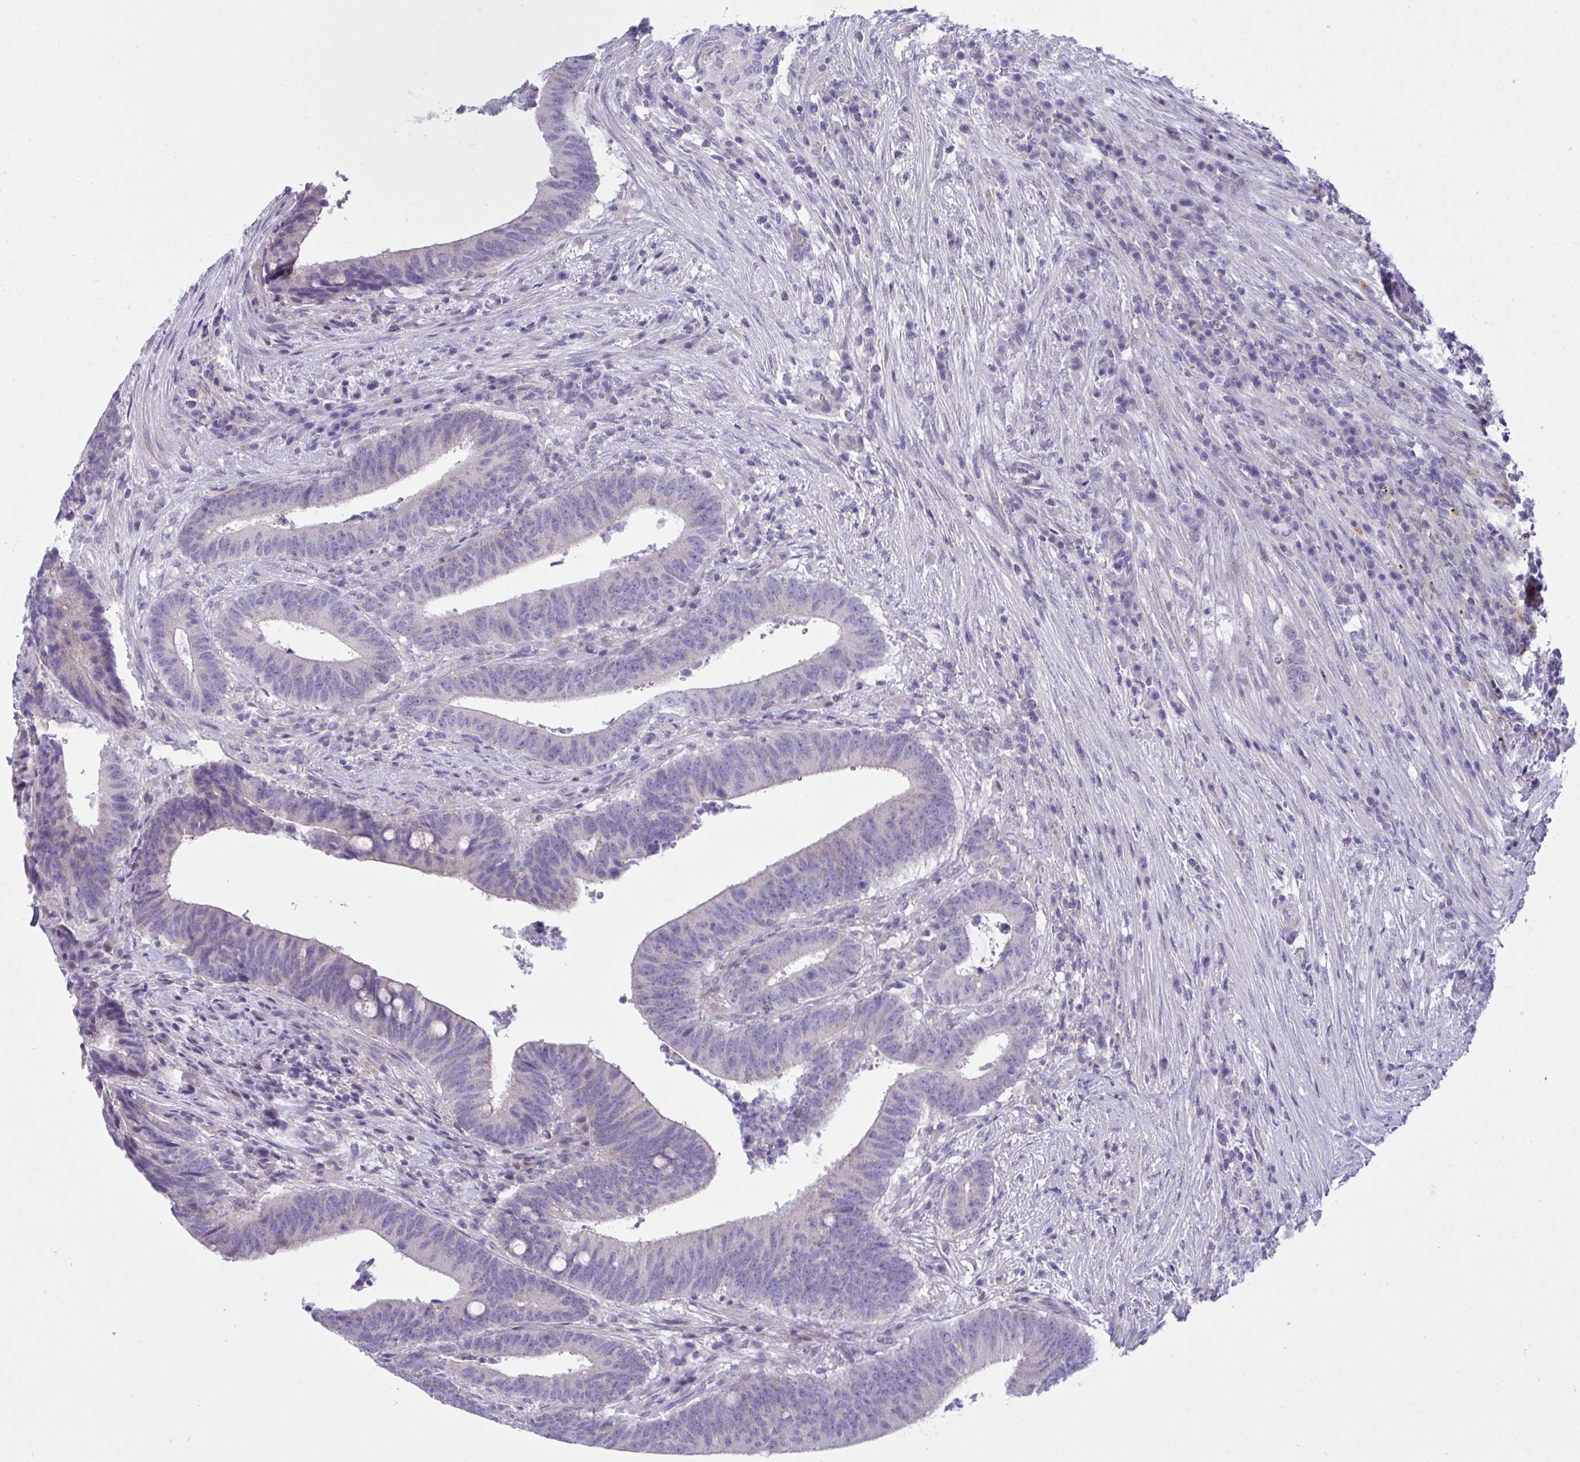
{"staining": {"intensity": "negative", "quantity": "none", "location": "none"}, "tissue": "colorectal cancer", "cell_type": "Tumor cells", "image_type": "cancer", "snomed": [{"axis": "morphology", "description": "Adenocarcinoma, NOS"}, {"axis": "topography", "description": "Colon"}], "caption": "DAB immunohistochemical staining of human colorectal adenocarcinoma shows no significant positivity in tumor cells.", "gene": "WDR97", "patient": {"sex": "female", "age": 43}}